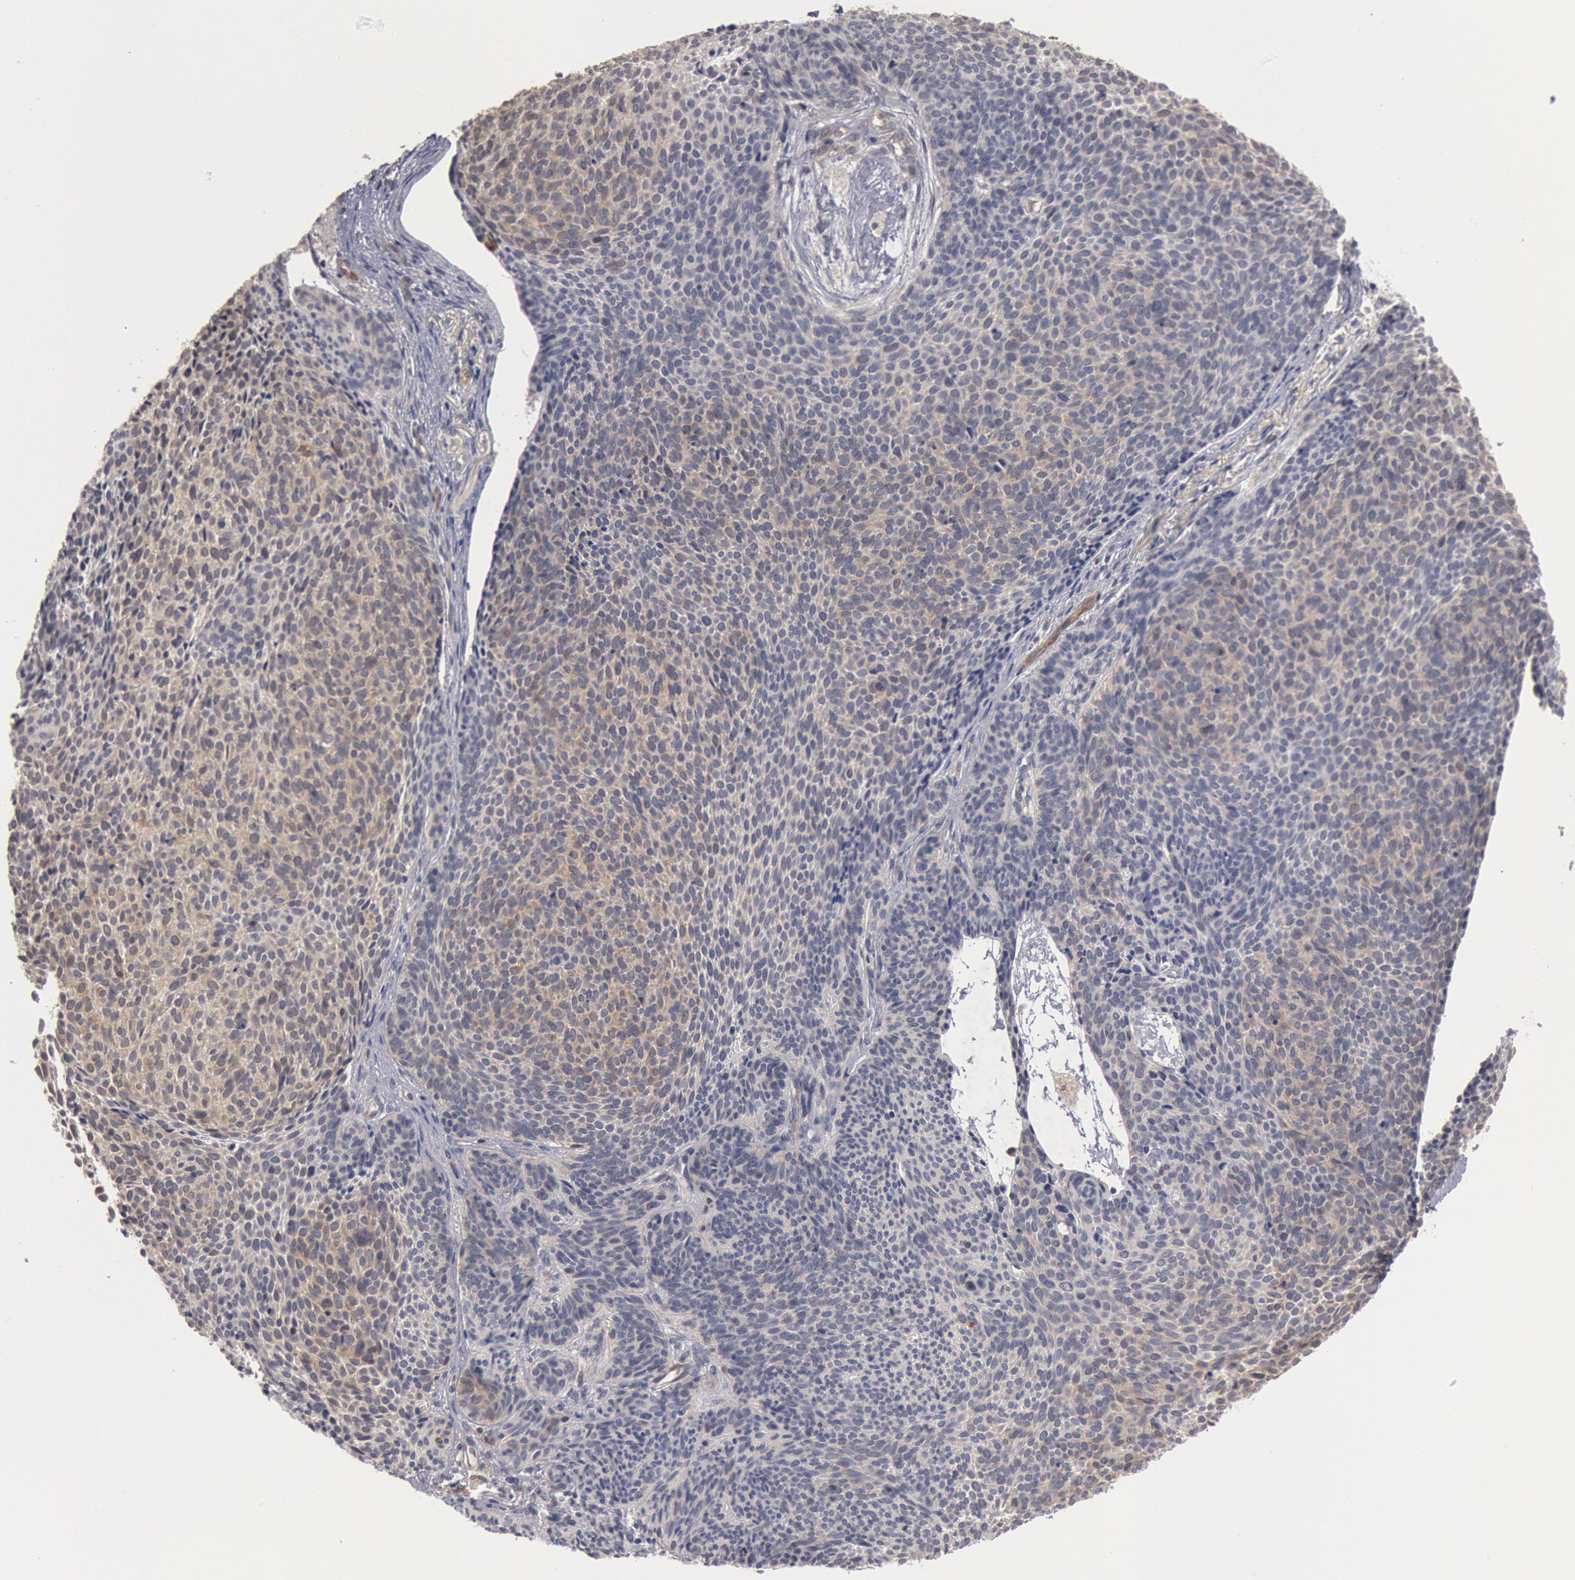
{"staining": {"intensity": "weak", "quantity": "25%-75%", "location": "cytoplasmic/membranous"}, "tissue": "skin cancer", "cell_type": "Tumor cells", "image_type": "cancer", "snomed": [{"axis": "morphology", "description": "Basal cell carcinoma"}, {"axis": "topography", "description": "Skin"}], "caption": "The micrograph displays immunohistochemical staining of skin basal cell carcinoma. There is weak cytoplasmic/membranous staining is present in about 25%-75% of tumor cells.", "gene": "DNAJA1", "patient": {"sex": "male", "age": 84}}